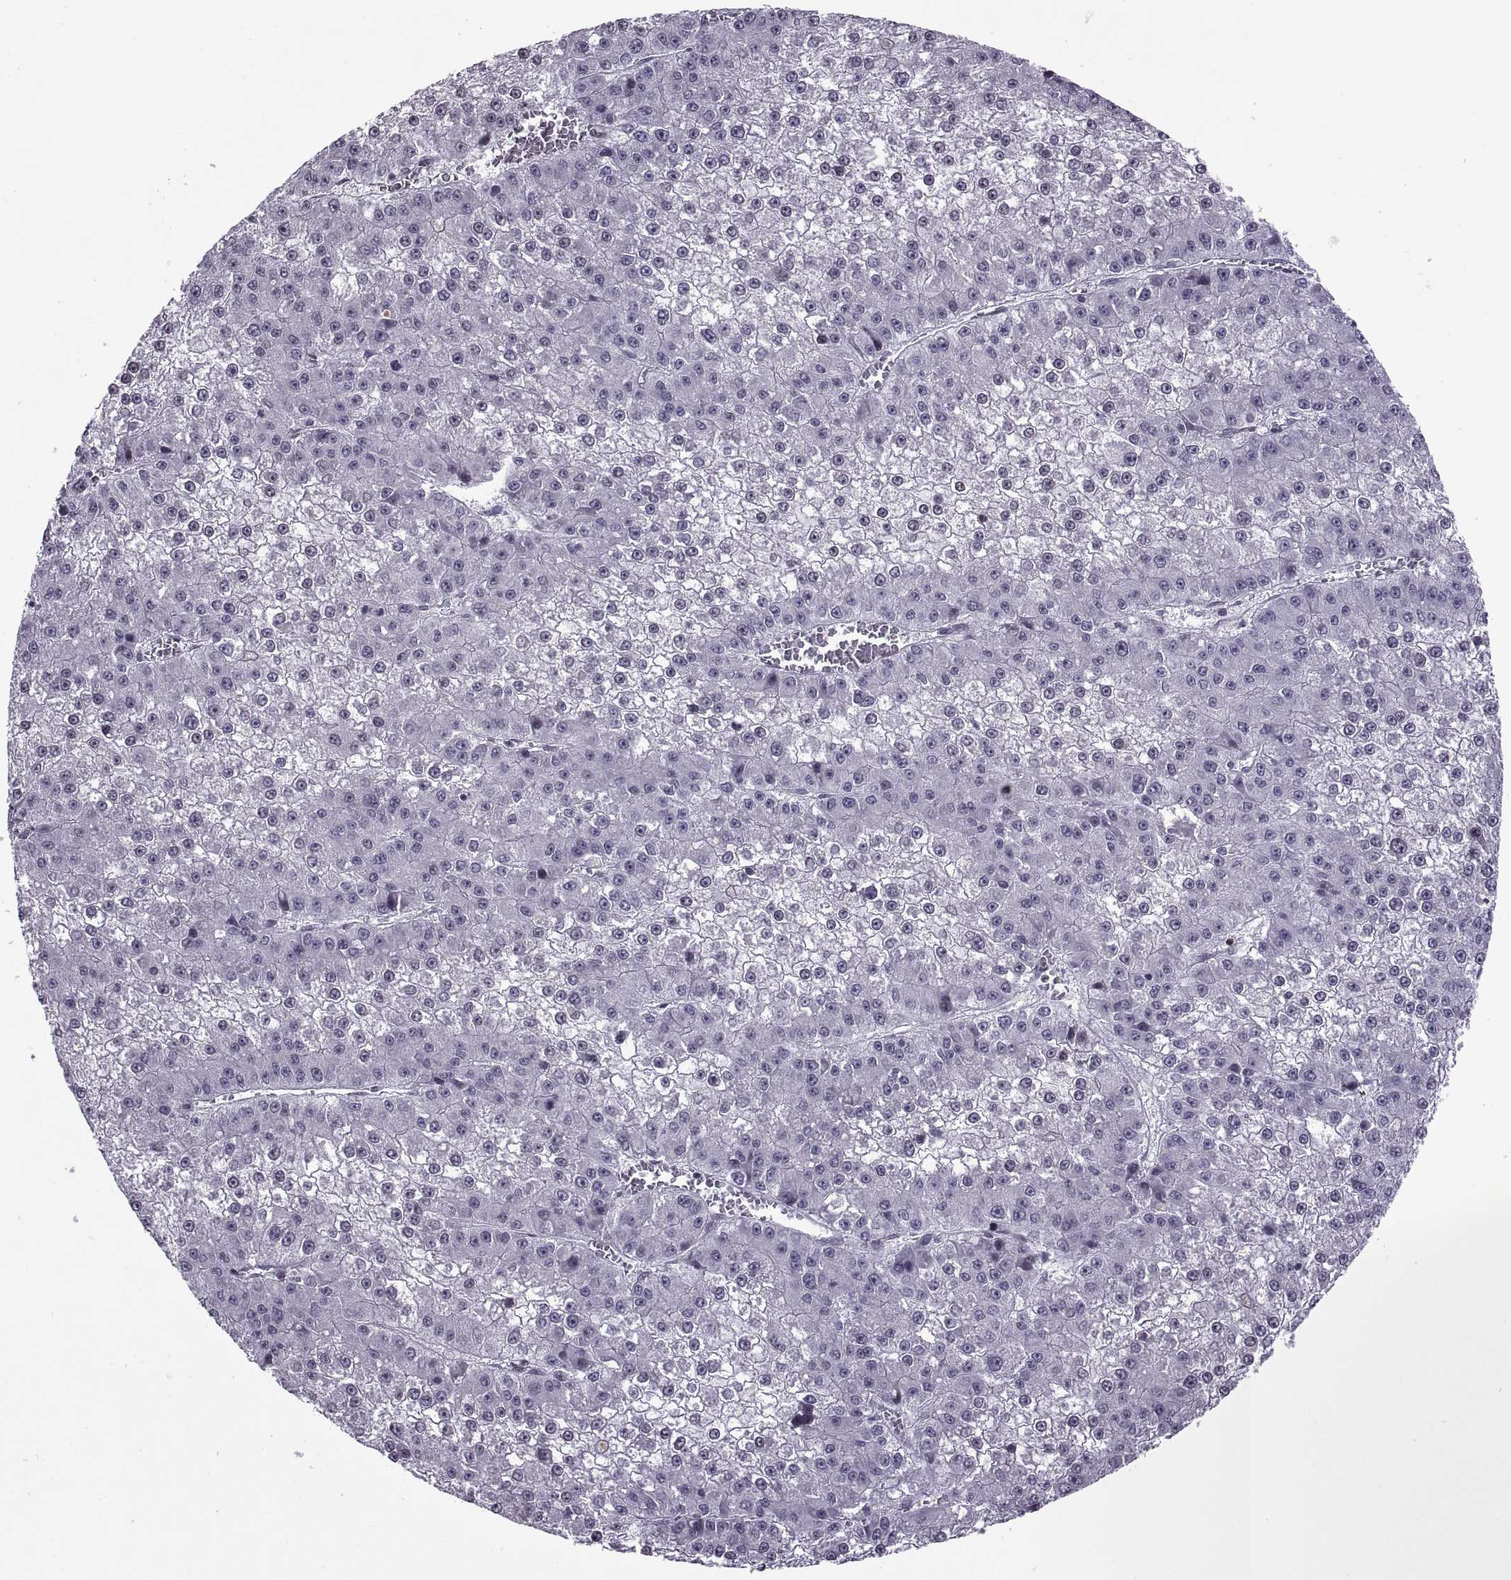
{"staining": {"intensity": "negative", "quantity": "none", "location": "none"}, "tissue": "liver cancer", "cell_type": "Tumor cells", "image_type": "cancer", "snomed": [{"axis": "morphology", "description": "Carcinoma, Hepatocellular, NOS"}, {"axis": "topography", "description": "Liver"}], "caption": "Immunohistochemistry (IHC) of human liver cancer shows no expression in tumor cells.", "gene": "H1-8", "patient": {"sex": "female", "age": 73}}